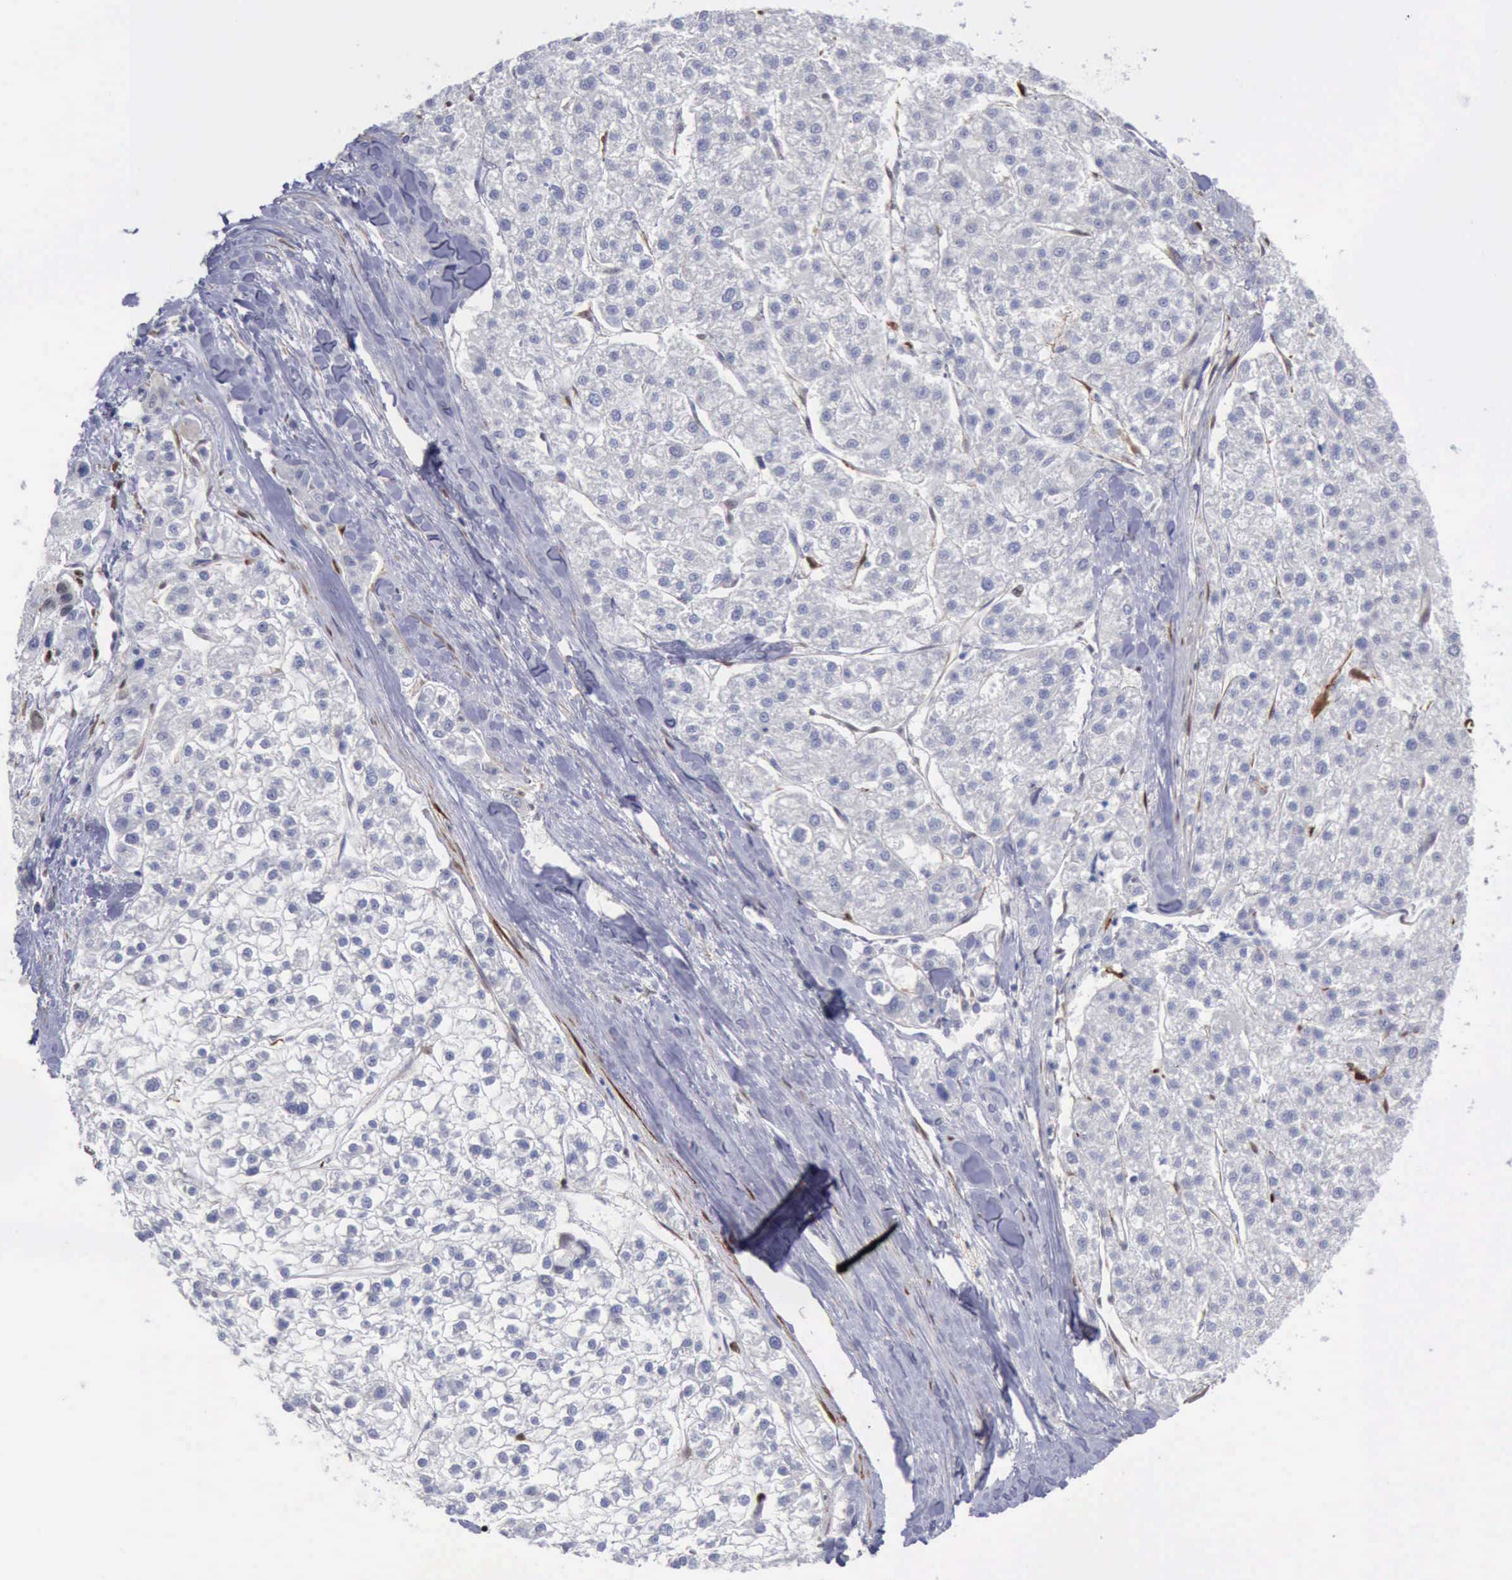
{"staining": {"intensity": "negative", "quantity": "none", "location": "none"}, "tissue": "liver cancer", "cell_type": "Tumor cells", "image_type": "cancer", "snomed": [{"axis": "morphology", "description": "Carcinoma, Hepatocellular, NOS"}, {"axis": "topography", "description": "Liver"}], "caption": "Protein analysis of liver hepatocellular carcinoma shows no significant staining in tumor cells. Brightfield microscopy of IHC stained with DAB (3,3'-diaminobenzidine) (brown) and hematoxylin (blue), captured at high magnification.", "gene": "FHL1", "patient": {"sex": "female", "age": 85}}